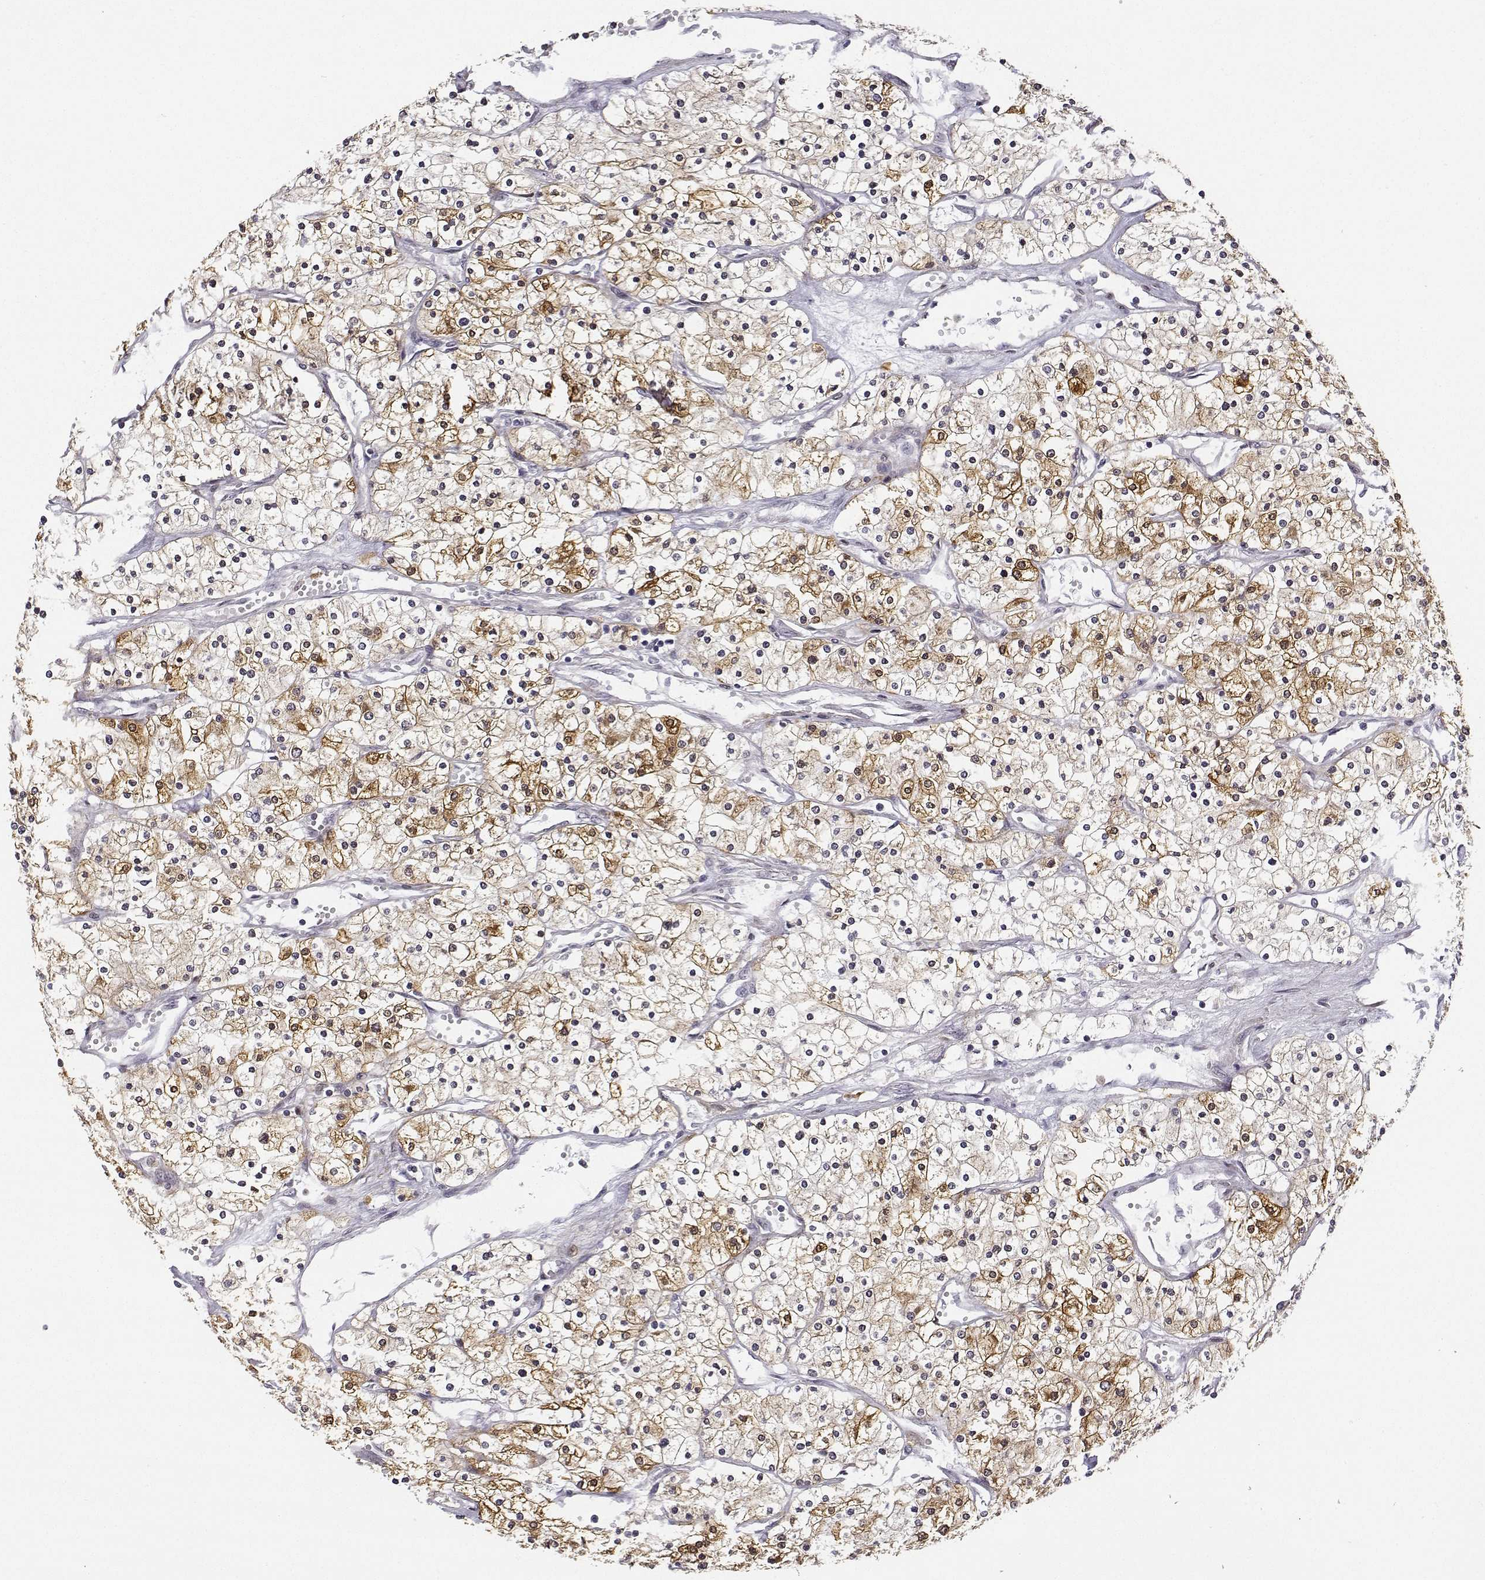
{"staining": {"intensity": "moderate", "quantity": "25%-75%", "location": "cytoplasmic/membranous,nuclear"}, "tissue": "renal cancer", "cell_type": "Tumor cells", "image_type": "cancer", "snomed": [{"axis": "morphology", "description": "Adenocarcinoma, NOS"}, {"axis": "topography", "description": "Kidney"}], "caption": "The histopathology image exhibits staining of adenocarcinoma (renal), revealing moderate cytoplasmic/membranous and nuclear protein expression (brown color) within tumor cells.", "gene": "PHGDH", "patient": {"sex": "male", "age": 80}}